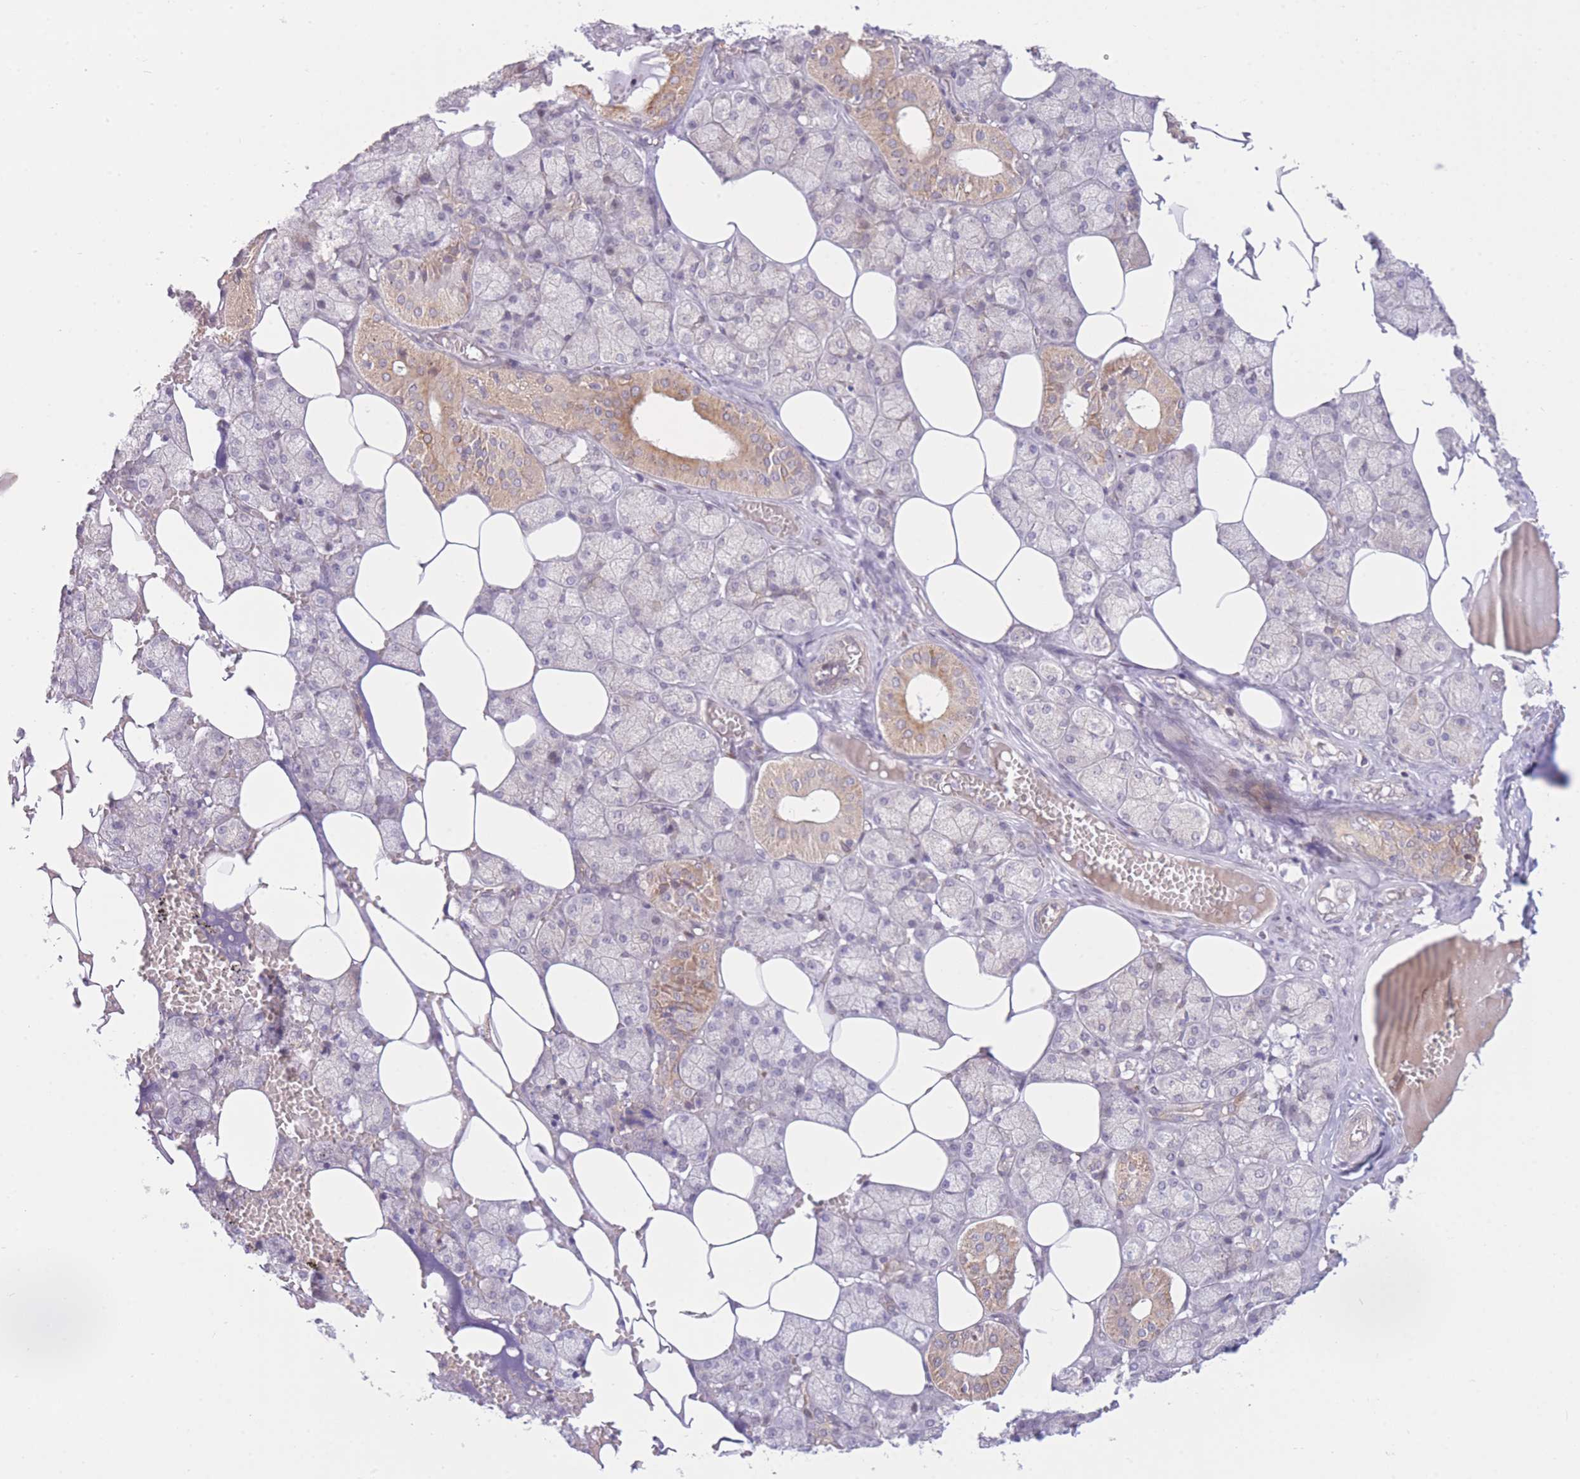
{"staining": {"intensity": "moderate", "quantity": "<25%", "location": "cytoplasmic/membranous"}, "tissue": "salivary gland", "cell_type": "Glandular cells", "image_type": "normal", "snomed": [{"axis": "morphology", "description": "Normal tissue, NOS"}, {"axis": "topography", "description": "Salivary gland"}], "caption": "Approximately <25% of glandular cells in normal human salivary gland demonstrate moderate cytoplasmic/membranous protein positivity as visualized by brown immunohistochemical staining.", "gene": "CDC25B", "patient": {"sex": "male", "age": 62}}